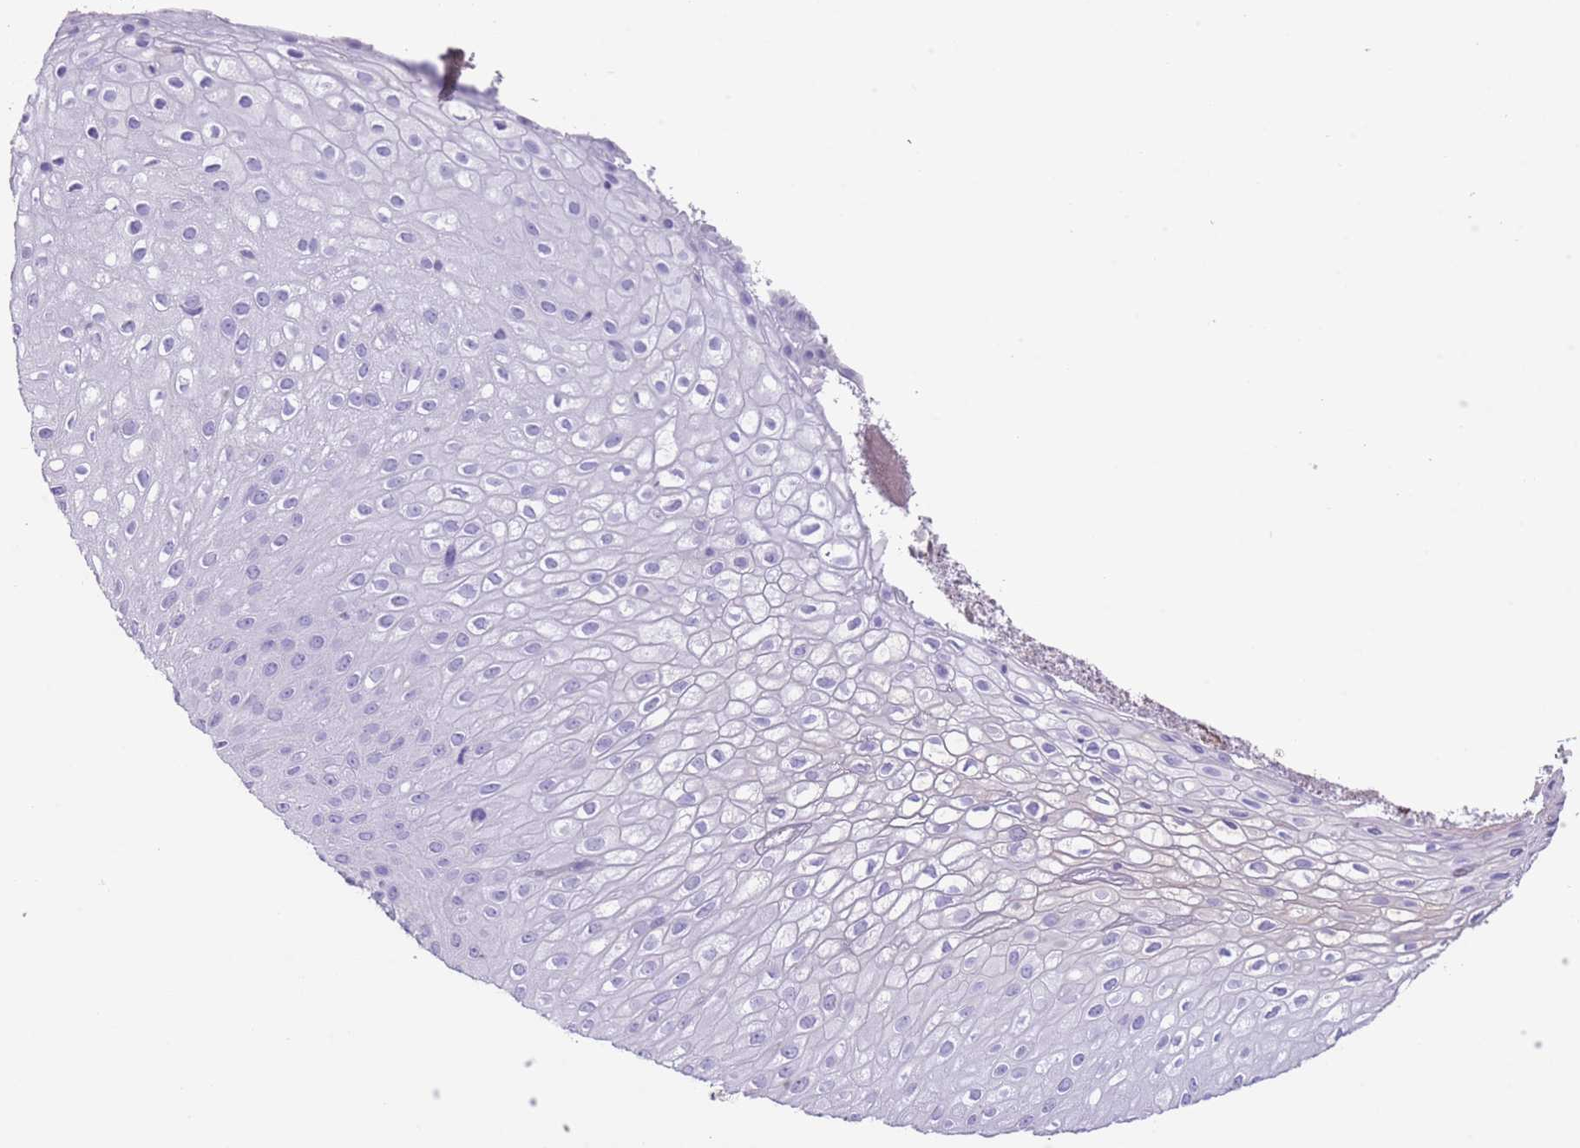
{"staining": {"intensity": "negative", "quantity": "none", "location": "none"}, "tissue": "skin", "cell_type": "Epidermal cells", "image_type": "normal", "snomed": [{"axis": "morphology", "description": "Normal tissue, NOS"}, {"axis": "topography", "description": "Anal"}], "caption": "There is no significant expression in epidermal cells of skin.", "gene": "RAI2", "patient": {"sex": "male", "age": 80}}